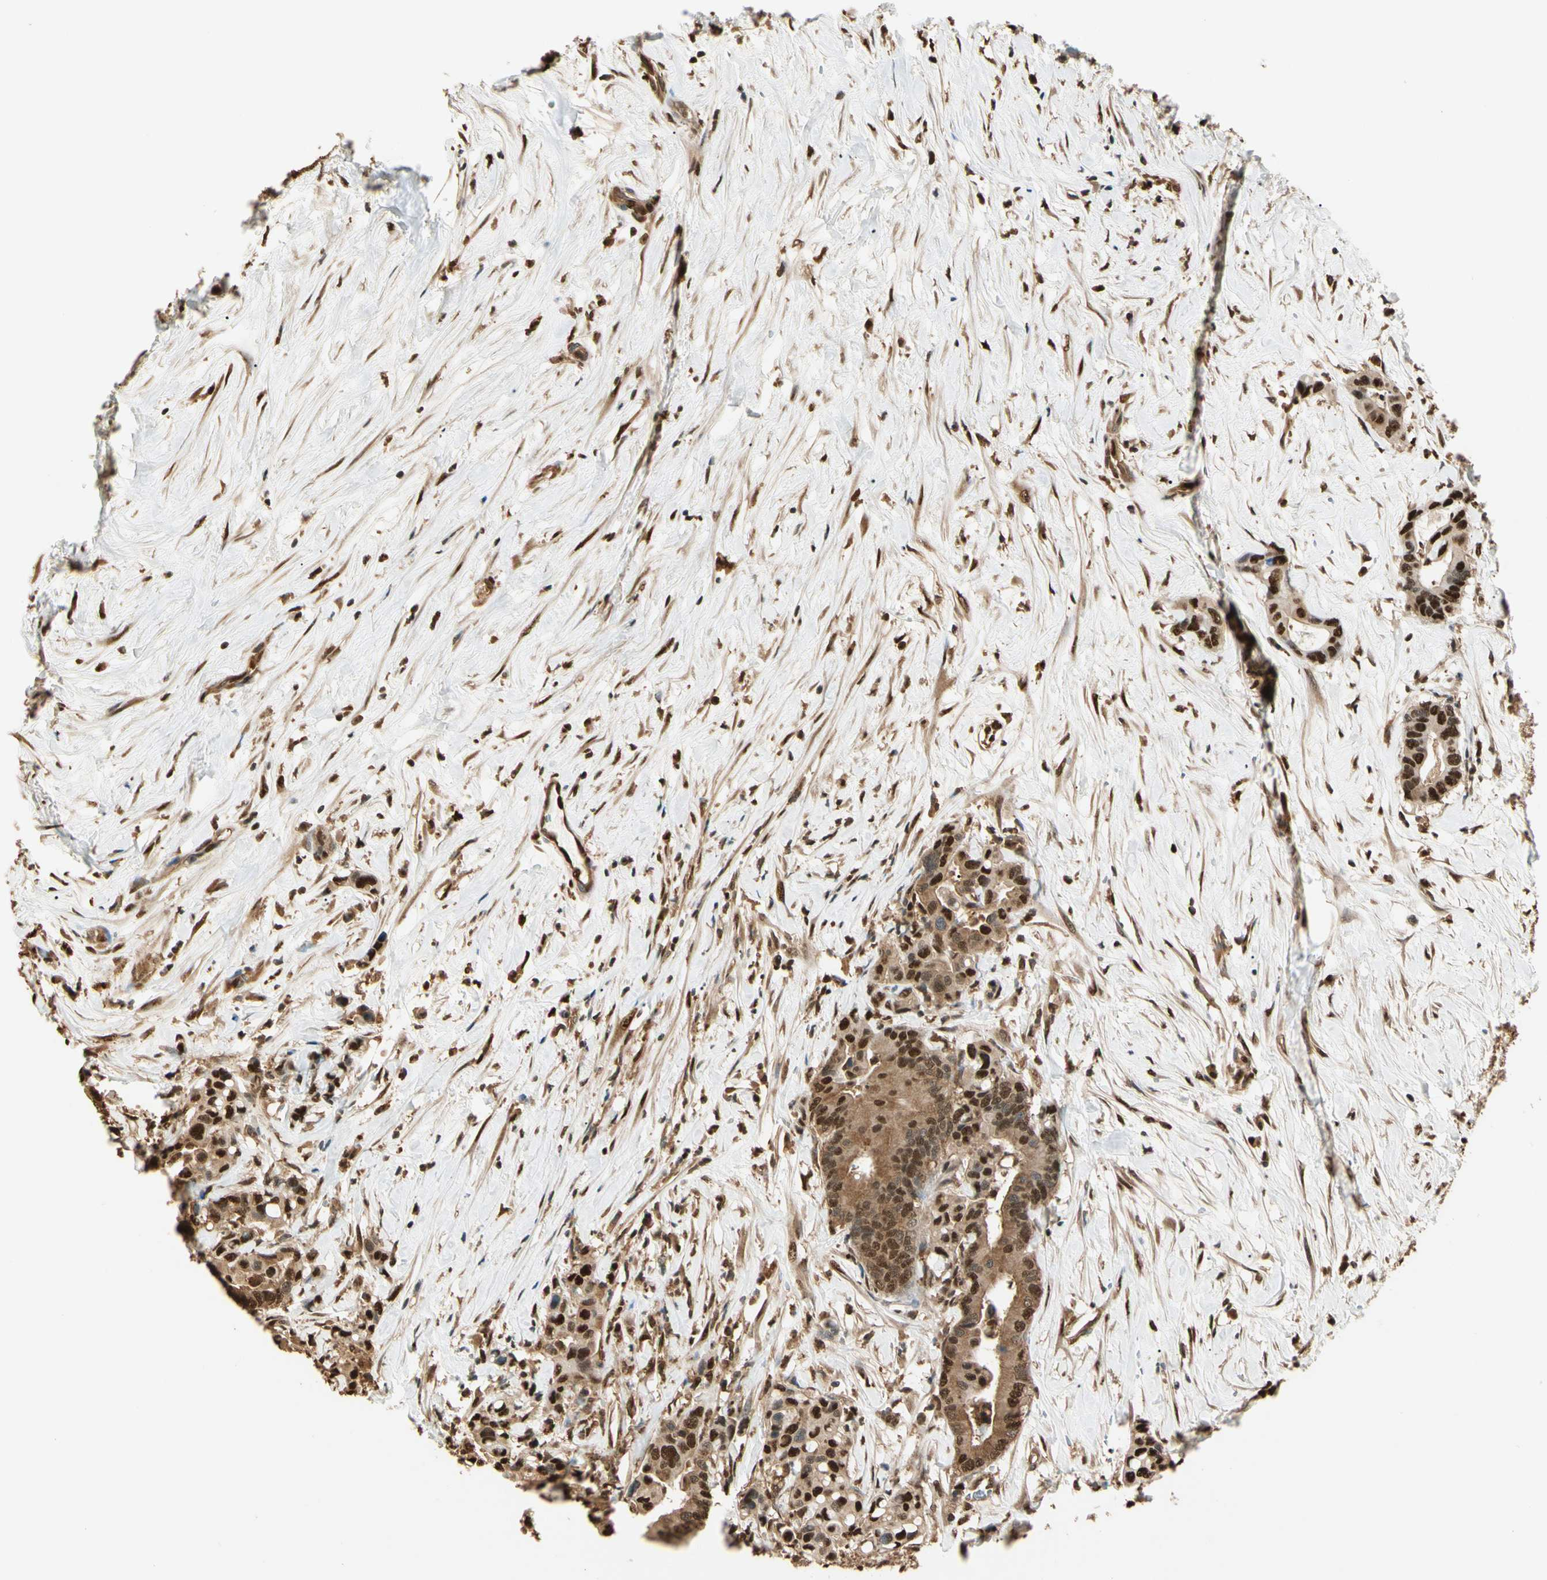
{"staining": {"intensity": "strong", "quantity": ">75%", "location": "cytoplasmic/membranous,nuclear"}, "tissue": "colorectal cancer", "cell_type": "Tumor cells", "image_type": "cancer", "snomed": [{"axis": "morphology", "description": "Normal tissue, NOS"}, {"axis": "morphology", "description": "Adenocarcinoma, NOS"}, {"axis": "topography", "description": "Colon"}], "caption": "Colorectal cancer stained with a brown dye shows strong cytoplasmic/membranous and nuclear positive expression in approximately >75% of tumor cells.", "gene": "PNCK", "patient": {"sex": "male", "age": 82}}